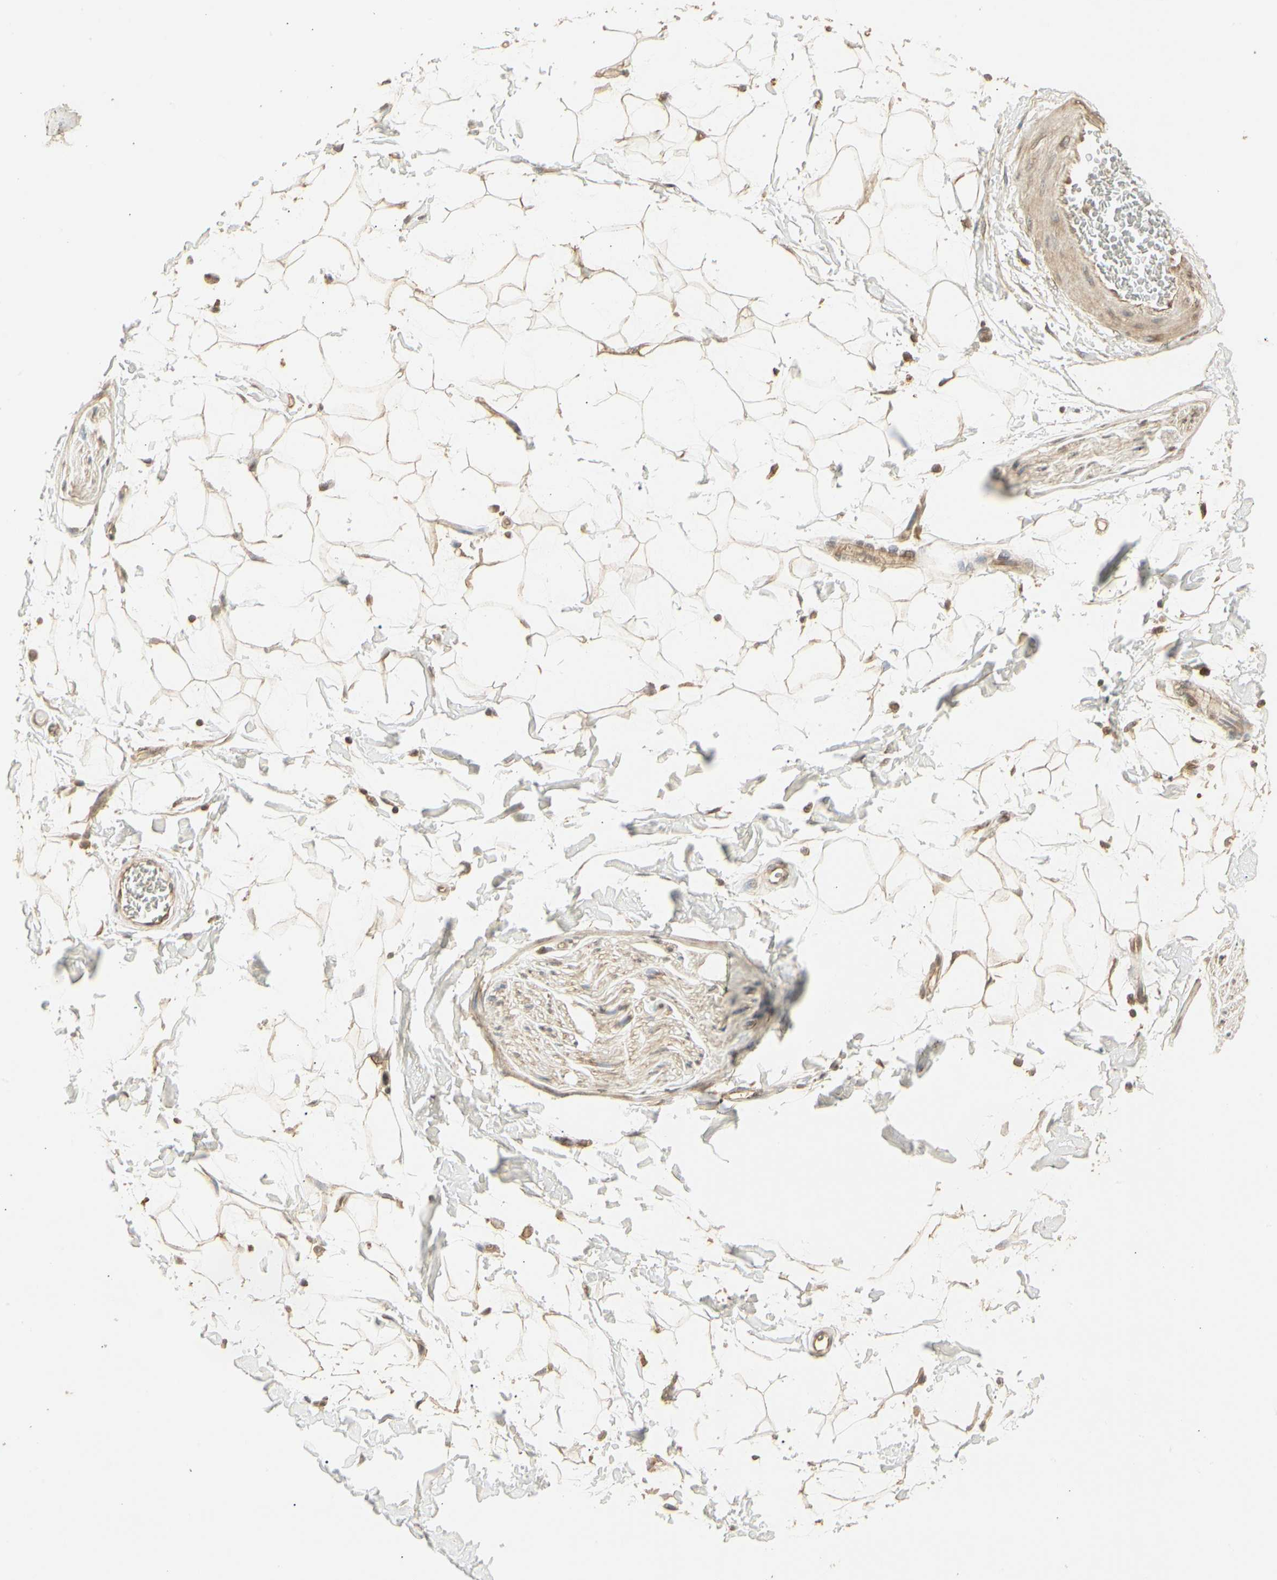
{"staining": {"intensity": "moderate", "quantity": ">75%", "location": "cytoplasmic/membranous"}, "tissue": "adipose tissue", "cell_type": "Adipocytes", "image_type": "normal", "snomed": [{"axis": "morphology", "description": "Normal tissue, NOS"}, {"axis": "topography", "description": "Soft tissue"}], "caption": "A high-resolution photomicrograph shows IHC staining of benign adipose tissue, which demonstrates moderate cytoplasmic/membranous positivity in approximately >75% of adipocytes.", "gene": "RNF180", "patient": {"sex": "male", "age": 72}}